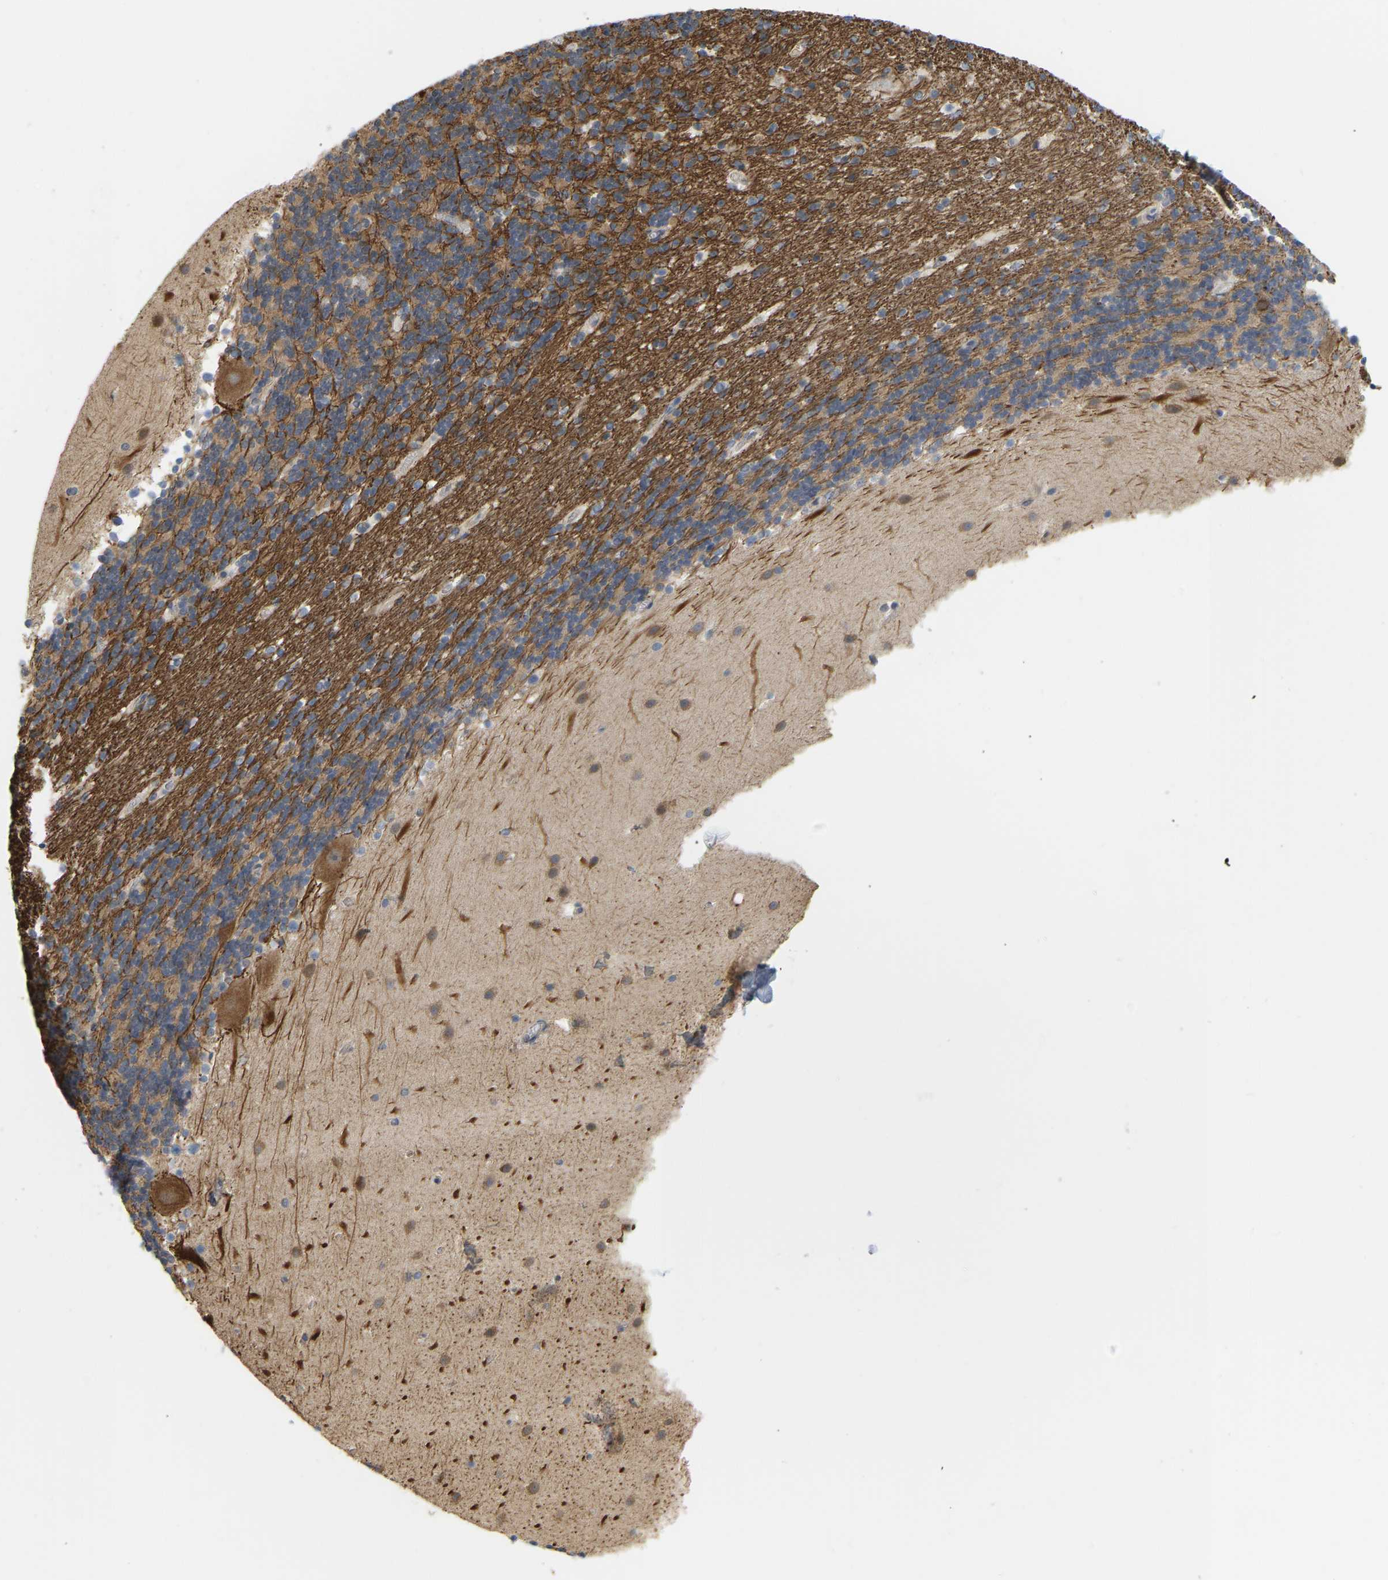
{"staining": {"intensity": "moderate", "quantity": ">75%", "location": "cytoplasmic/membranous"}, "tissue": "cerebellum", "cell_type": "Cells in granular layer", "image_type": "normal", "snomed": [{"axis": "morphology", "description": "Normal tissue, NOS"}, {"axis": "topography", "description": "Cerebellum"}], "caption": "Immunohistochemistry of normal human cerebellum exhibits medium levels of moderate cytoplasmic/membranous positivity in about >75% of cells in granular layer.", "gene": "BEND3", "patient": {"sex": "male", "age": 45}}